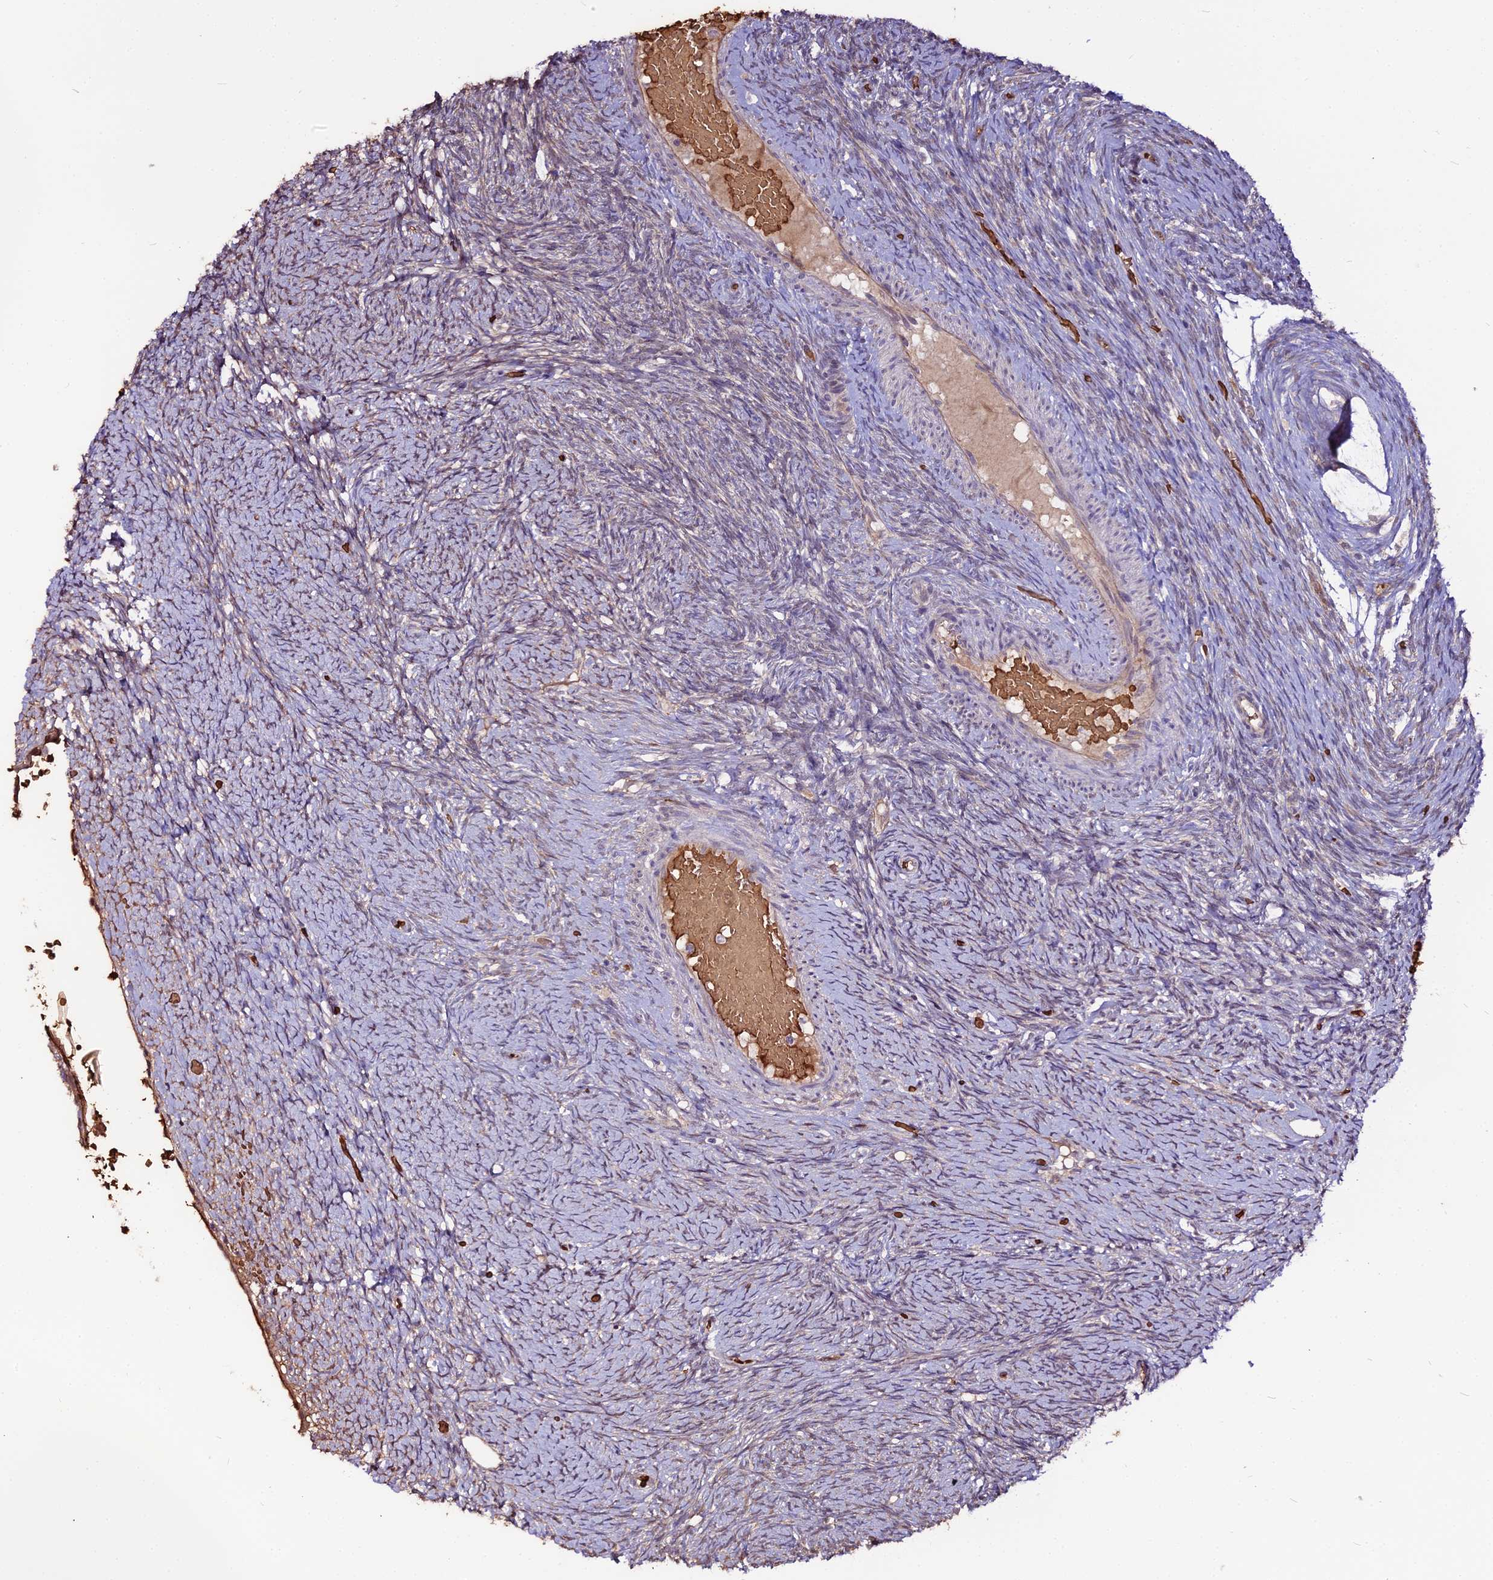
{"staining": {"intensity": "weak", "quantity": ">75%", "location": "cytoplasmic/membranous"}, "tissue": "ovary", "cell_type": "Follicle cells", "image_type": "normal", "snomed": [{"axis": "morphology", "description": "Normal tissue, NOS"}, {"axis": "topography", "description": "Ovary"}], "caption": "Brown immunohistochemical staining in normal human ovary demonstrates weak cytoplasmic/membranous staining in about >75% of follicle cells.", "gene": "ZDBF2", "patient": {"sex": "female", "age": 44}}